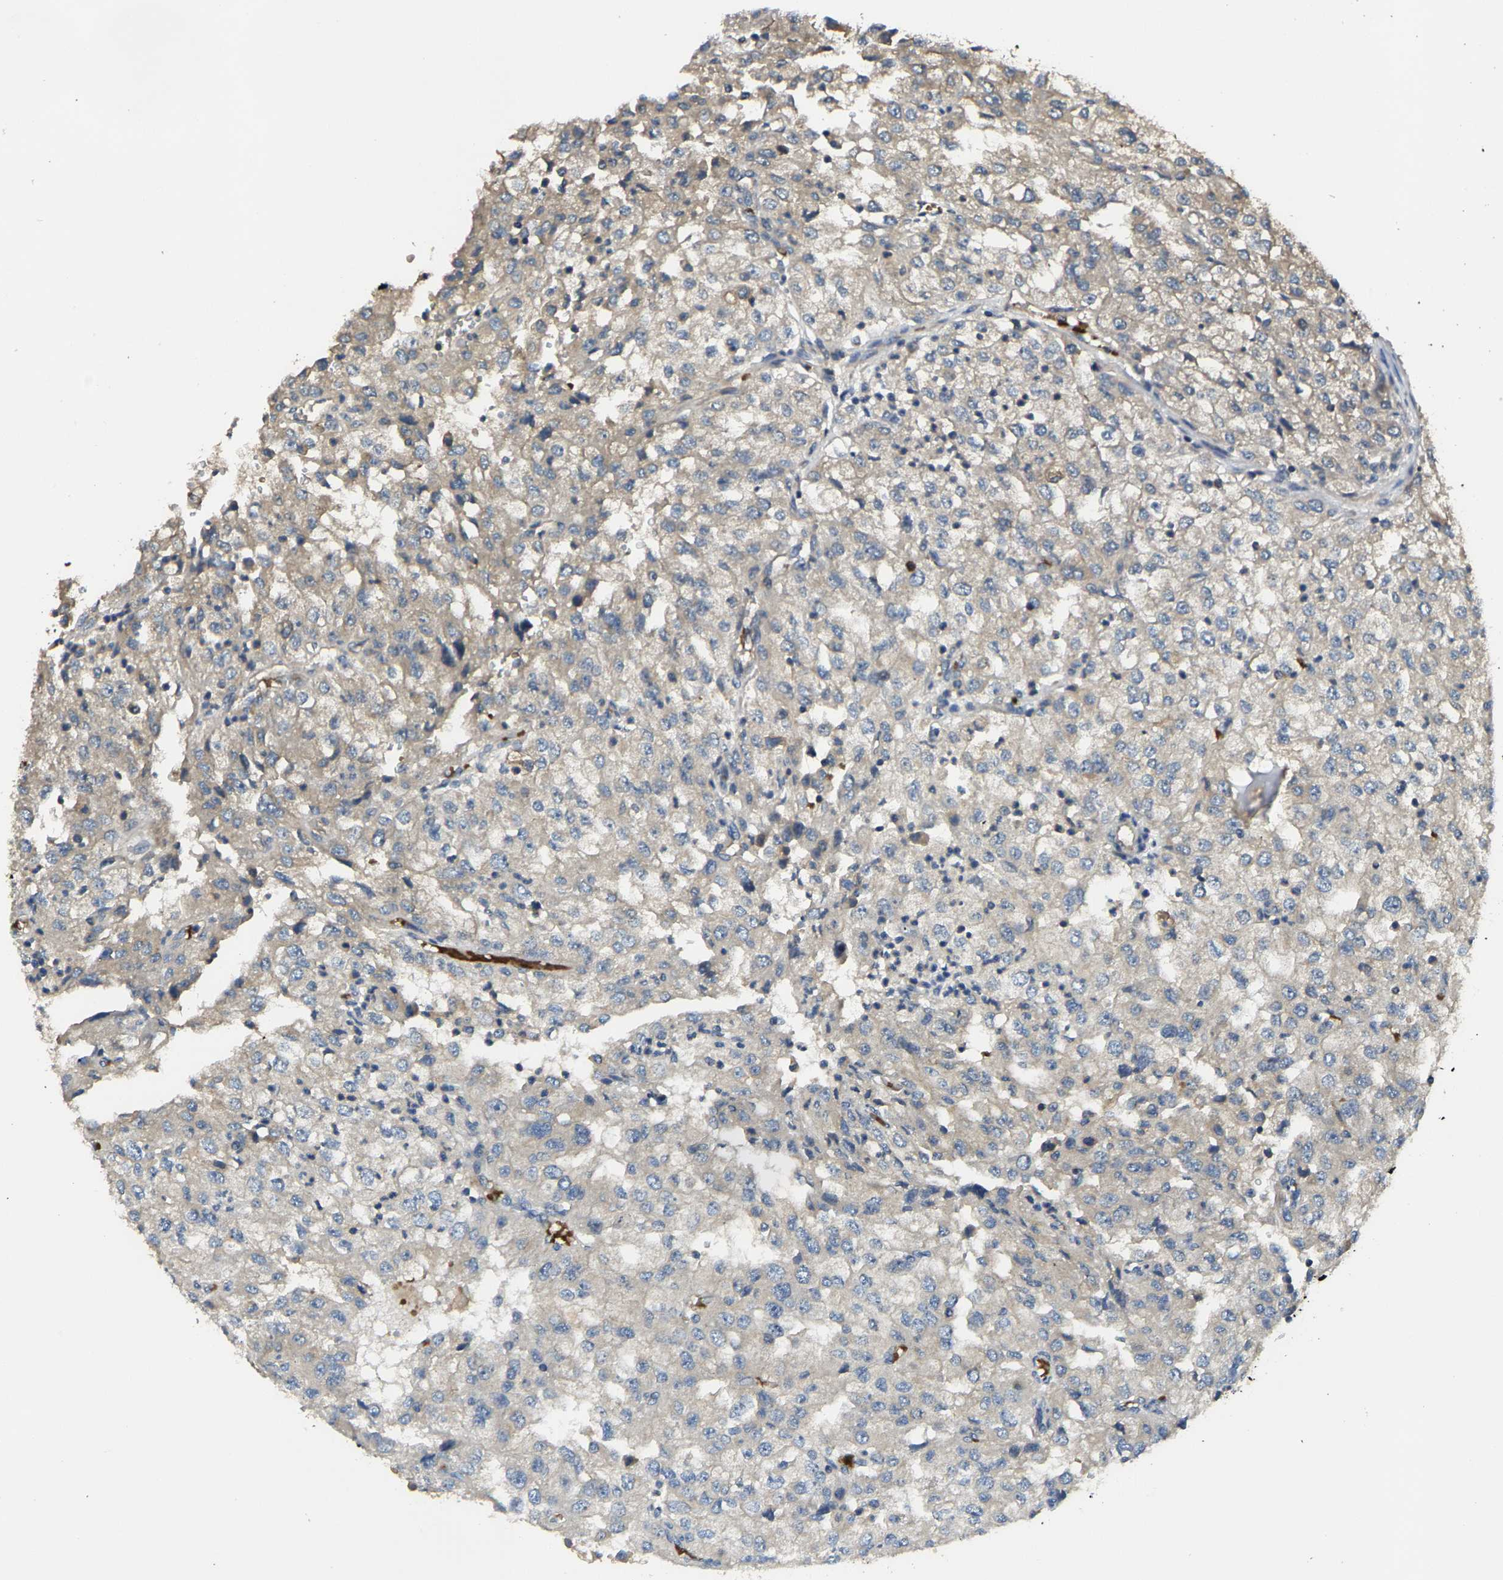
{"staining": {"intensity": "weak", "quantity": "<25%", "location": "cytoplasmic/membranous"}, "tissue": "renal cancer", "cell_type": "Tumor cells", "image_type": "cancer", "snomed": [{"axis": "morphology", "description": "Adenocarcinoma, NOS"}, {"axis": "topography", "description": "Kidney"}], "caption": "DAB (3,3'-diaminobenzidine) immunohistochemical staining of human renal cancer displays no significant positivity in tumor cells.", "gene": "AGBL3", "patient": {"sex": "female", "age": 54}}